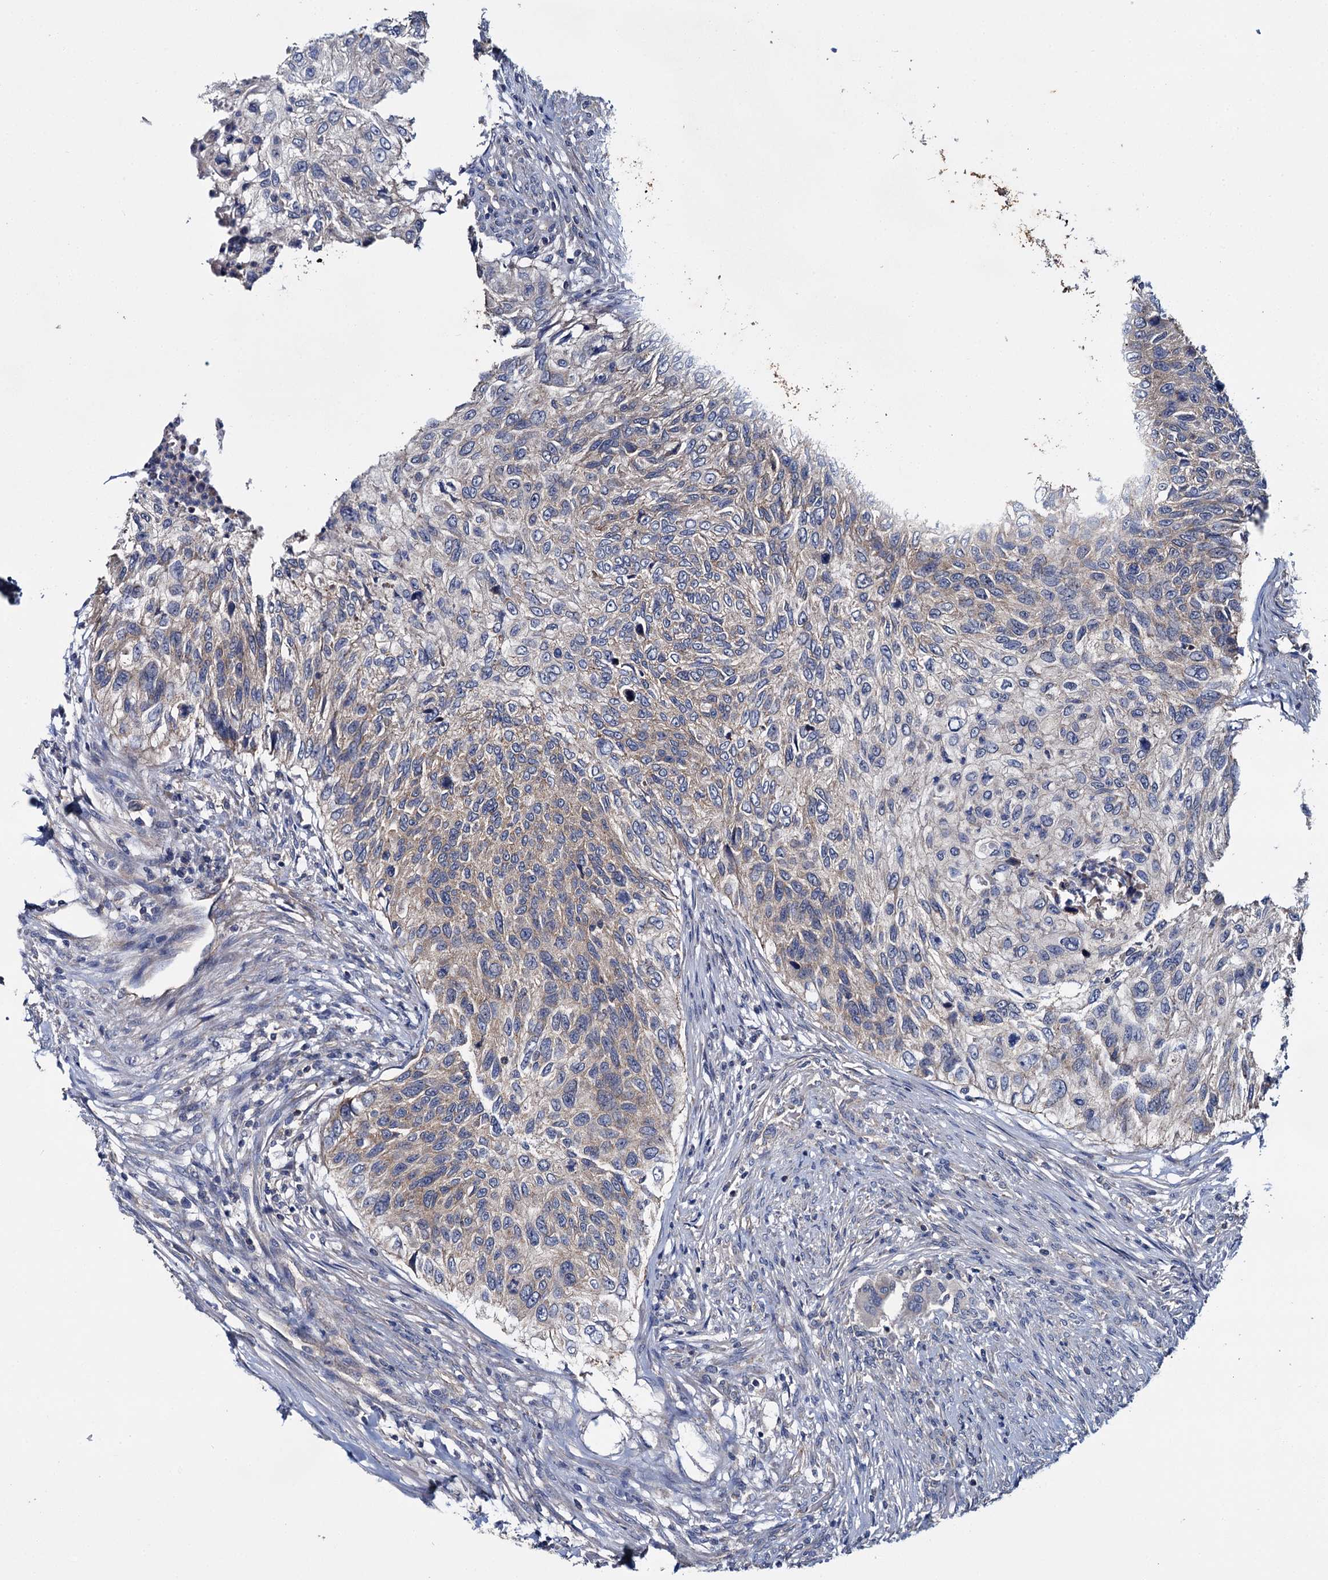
{"staining": {"intensity": "weak", "quantity": "25%-75%", "location": "cytoplasmic/membranous"}, "tissue": "urothelial cancer", "cell_type": "Tumor cells", "image_type": "cancer", "snomed": [{"axis": "morphology", "description": "Urothelial carcinoma, High grade"}, {"axis": "topography", "description": "Urinary bladder"}], "caption": "Protein analysis of urothelial cancer tissue exhibits weak cytoplasmic/membranous staining in approximately 25%-75% of tumor cells.", "gene": "CEP295", "patient": {"sex": "female", "age": 60}}